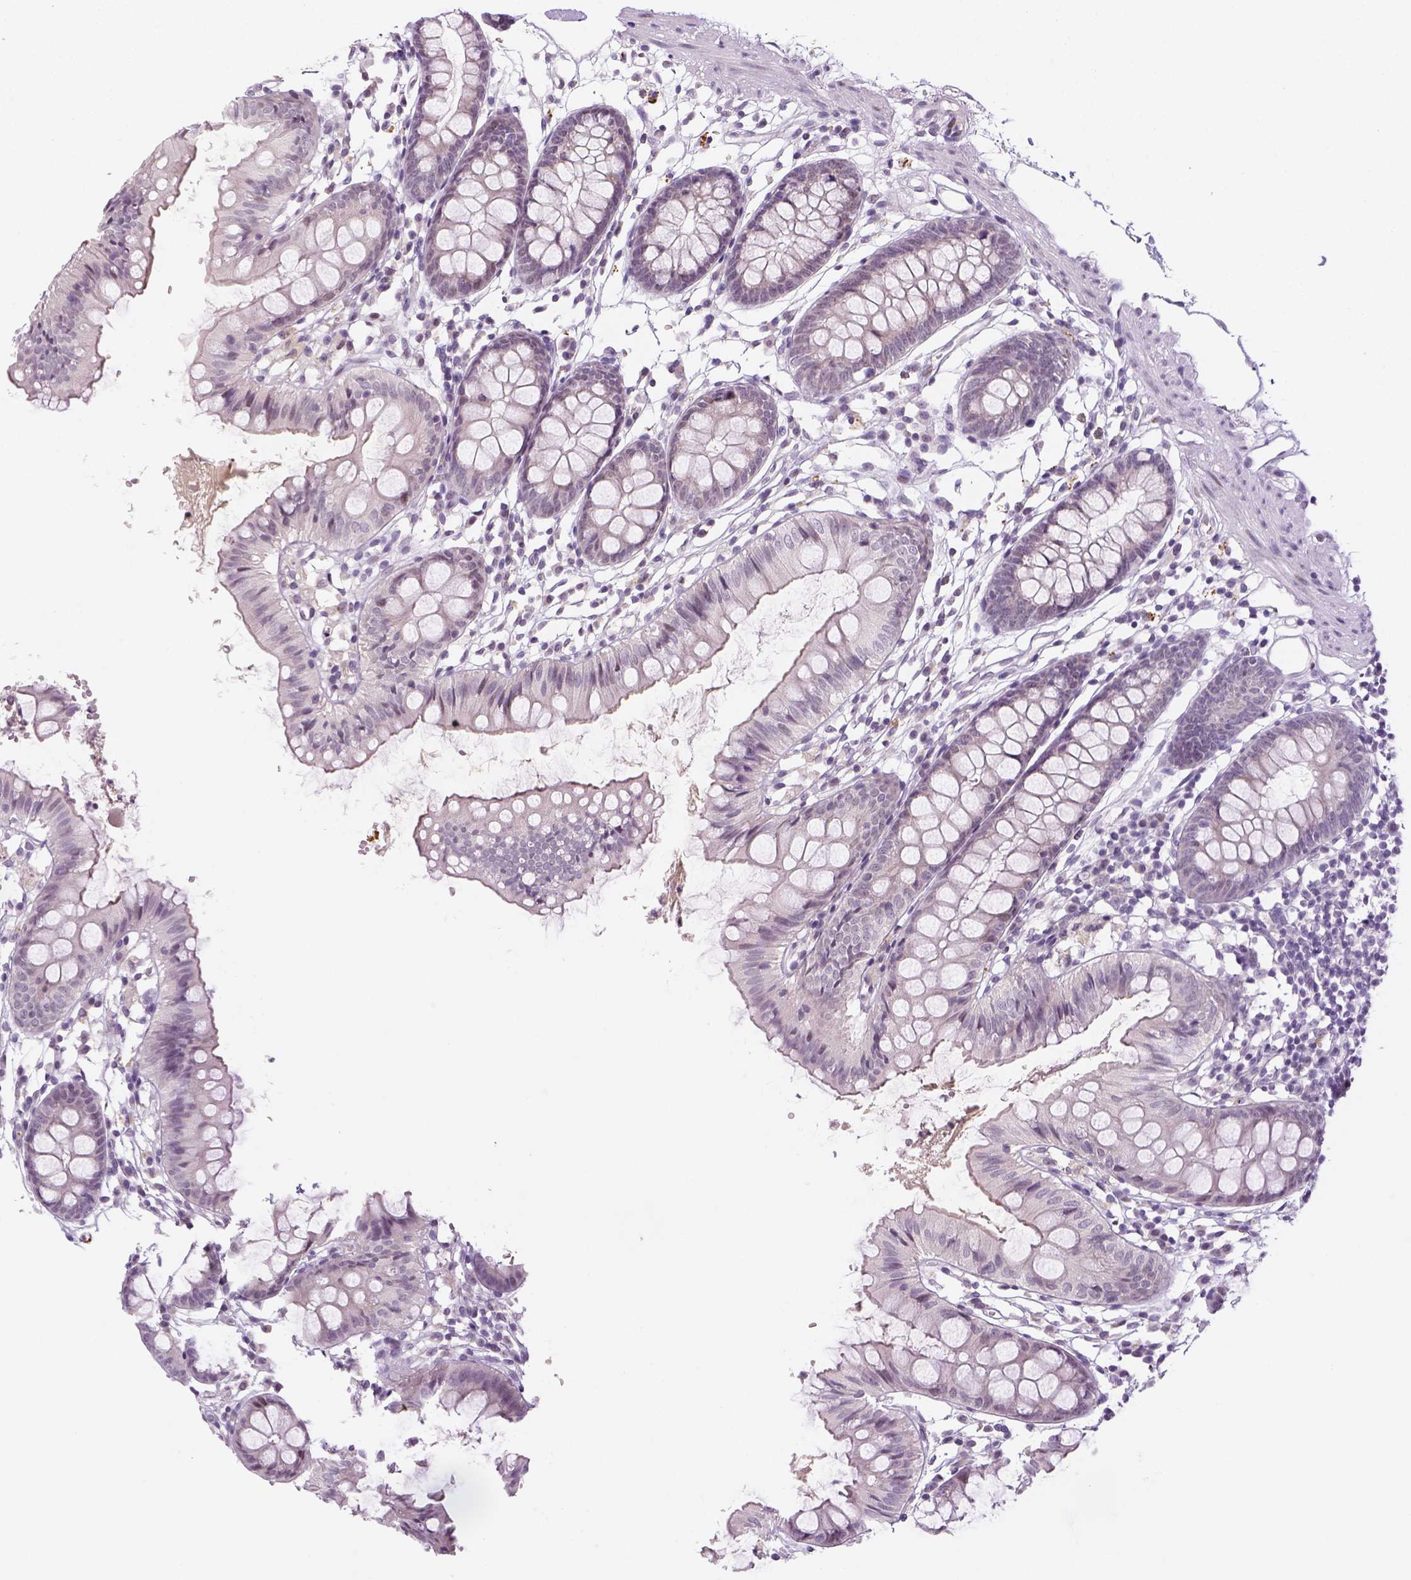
{"staining": {"intensity": "negative", "quantity": "none", "location": "none"}, "tissue": "colon", "cell_type": "Endothelial cells", "image_type": "normal", "snomed": [{"axis": "morphology", "description": "Normal tissue, NOS"}, {"axis": "topography", "description": "Colon"}], "caption": "Endothelial cells are negative for brown protein staining in benign colon. Nuclei are stained in blue.", "gene": "MAGEB3", "patient": {"sex": "female", "age": 84}}